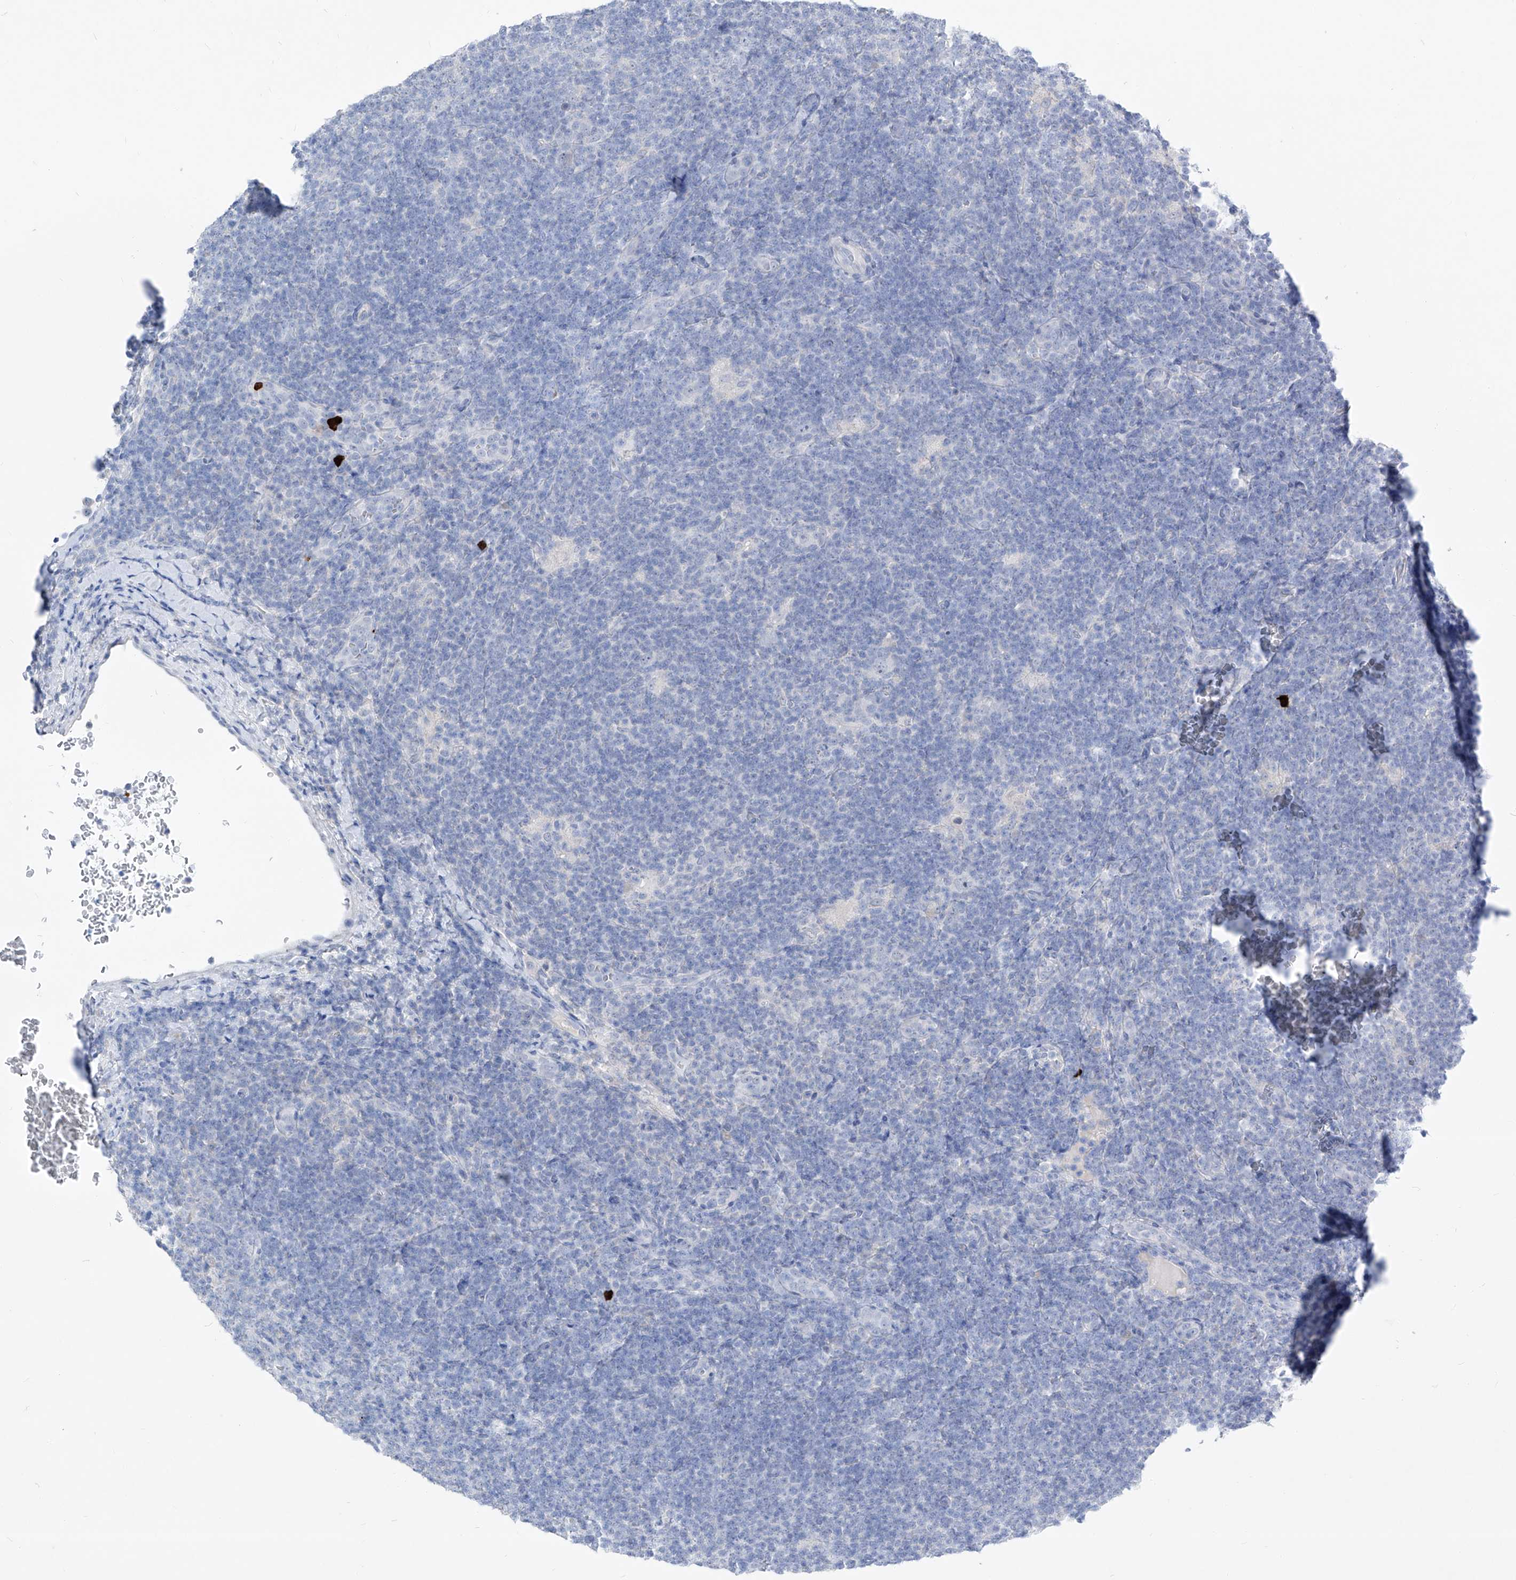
{"staining": {"intensity": "negative", "quantity": "none", "location": "none"}, "tissue": "lymphoma", "cell_type": "Tumor cells", "image_type": "cancer", "snomed": [{"axis": "morphology", "description": "Hodgkin's disease, NOS"}, {"axis": "topography", "description": "Lymph node"}], "caption": "IHC histopathology image of neoplastic tissue: Hodgkin's disease stained with DAB reveals no significant protein staining in tumor cells. The staining was performed using DAB (3,3'-diaminobenzidine) to visualize the protein expression in brown, while the nuclei were stained in blue with hematoxylin (Magnification: 20x).", "gene": "FRS3", "patient": {"sex": "female", "age": 57}}